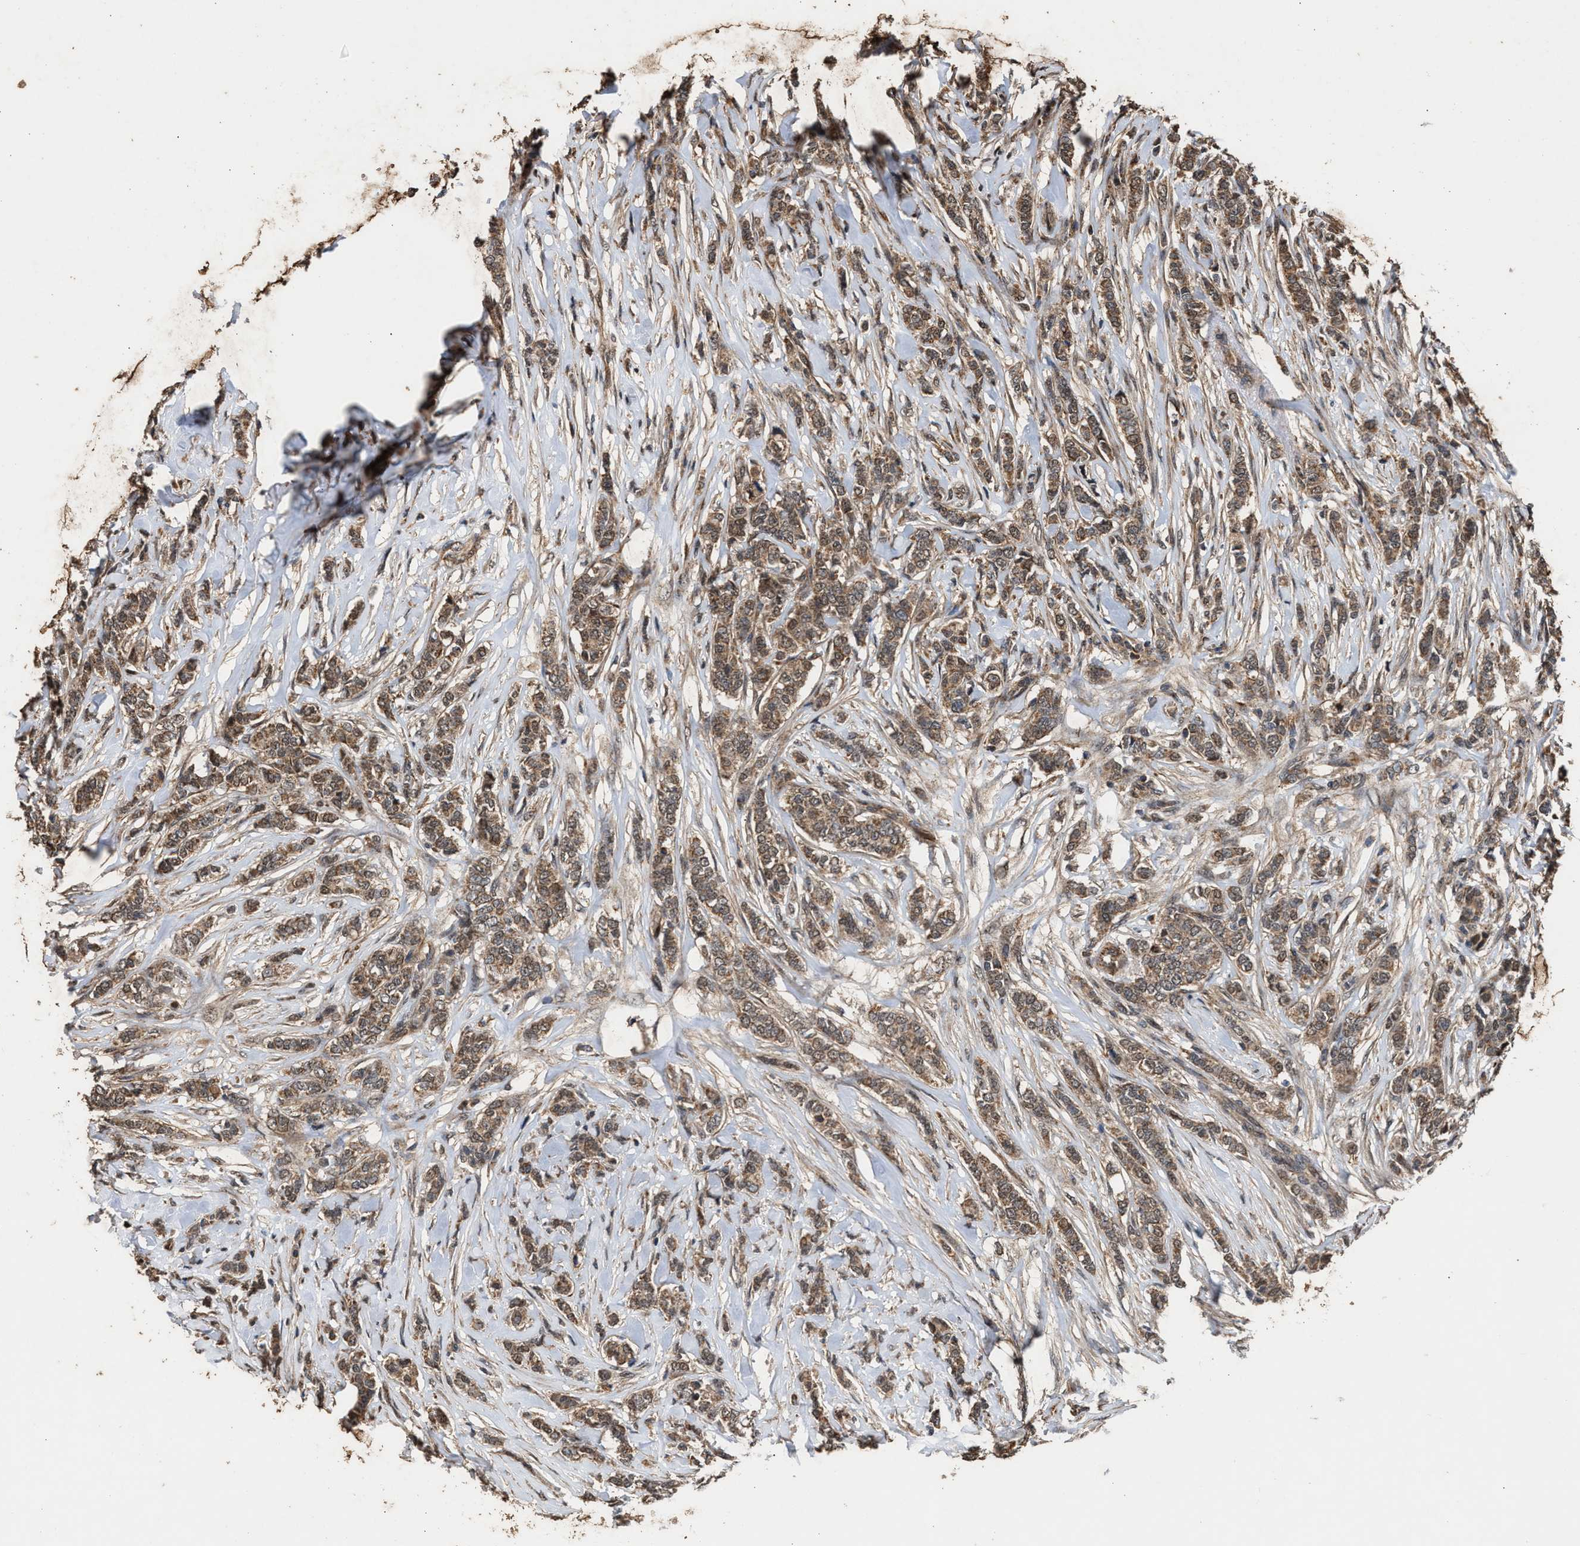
{"staining": {"intensity": "moderate", "quantity": ">75%", "location": "cytoplasmic/membranous"}, "tissue": "breast cancer", "cell_type": "Tumor cells", "image_type": "cancer", "snomed": [{"axis": "morphology", "description": "Lobular carcinoma"}, {"axis": "topography", "description": "Skin"}, {"axis": "topography", "description": "Breast"}], "caption": "Breast cancer (lobular carcinoma) tissue shows moderate cytoplasmic/membranous expression in about >75% of tumor cells", "gene": "ZNHIT6", "patient": {"sex": "female", "age": 46}}